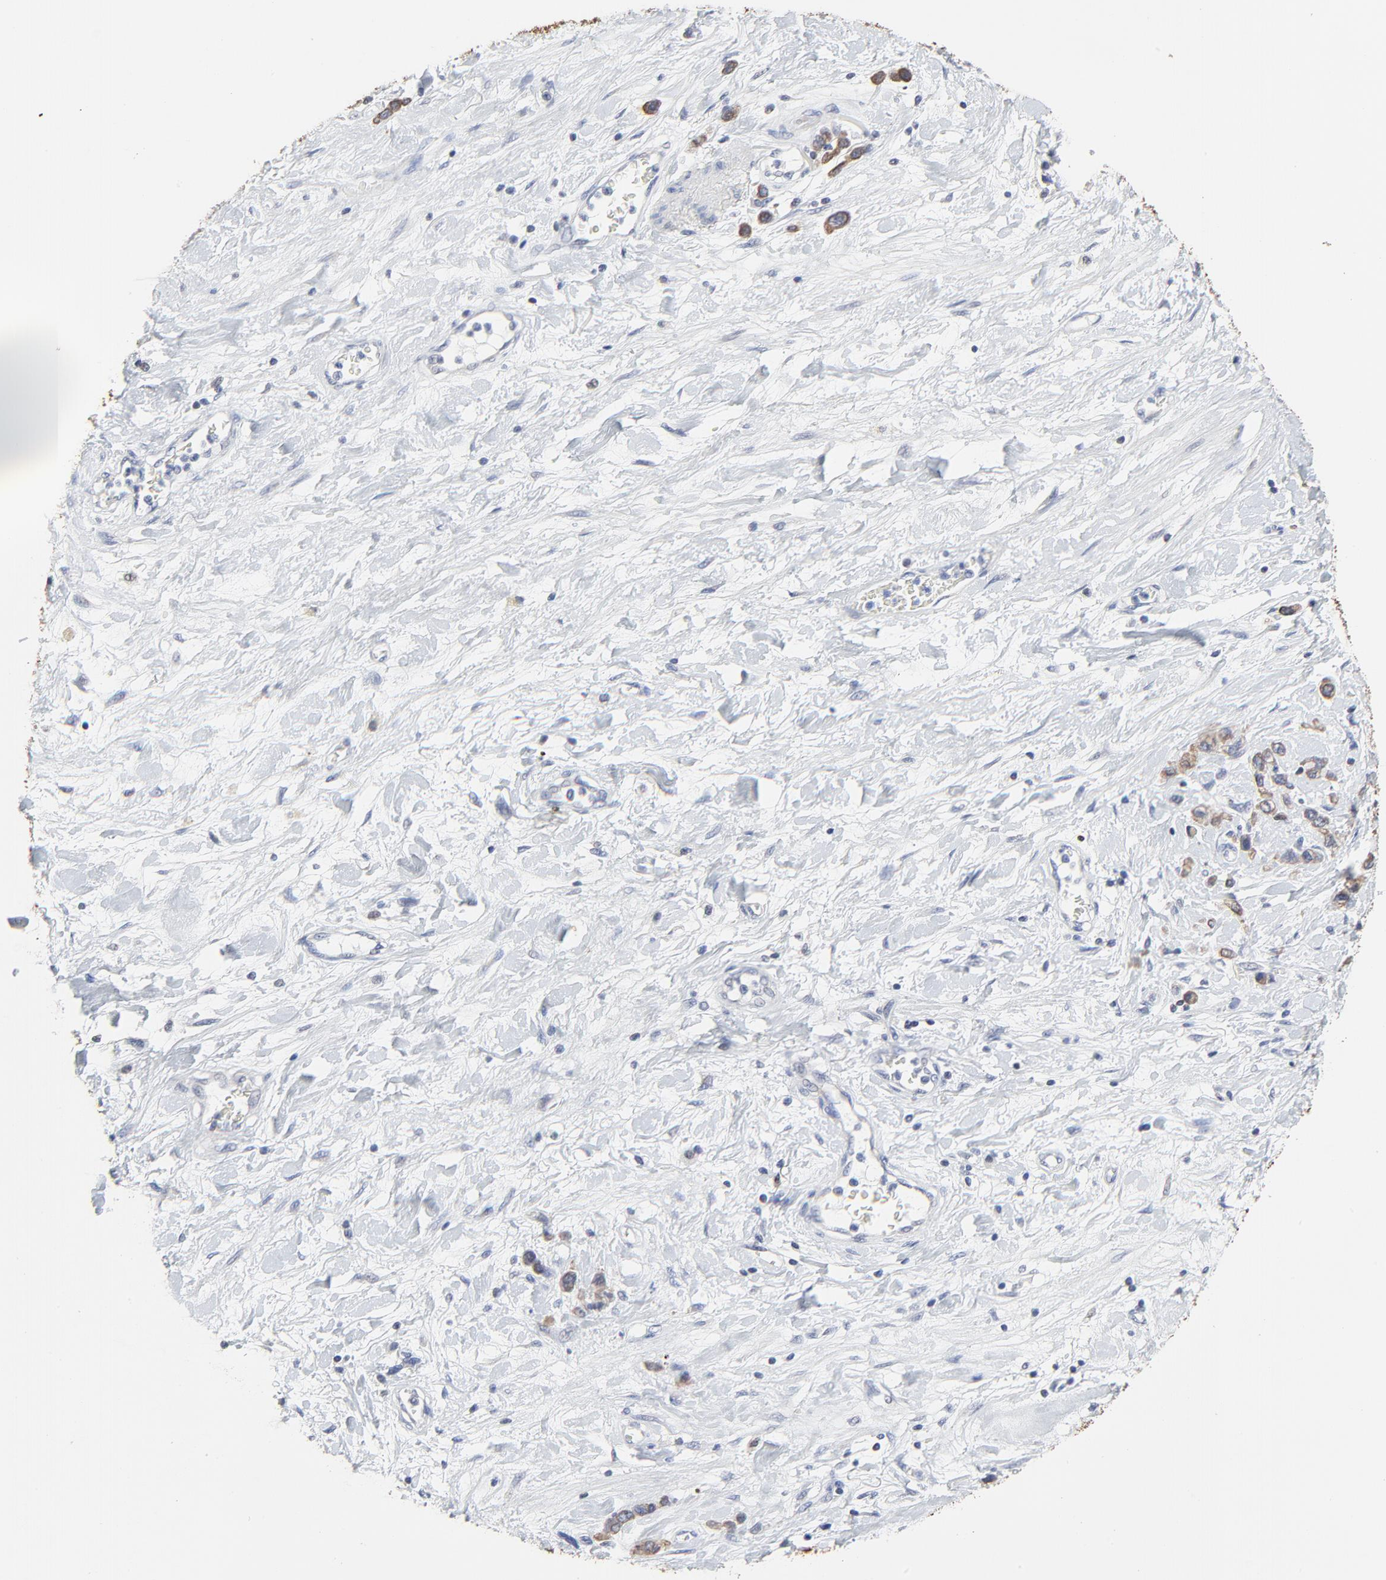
{"staining": {"intensity": "weak", "quantity": ">75%", "location": "cytoplasmic/membranous"}, "tissue": "stomach cancer", "cell_type": "Tumor cells", "image_type": "cancer", "snomed": [{"axis": "morphology", "description": "Normal tissue, NOS"}, {"axis": "morphology", "description": "Adenocarcinoma, NOS"}, {"axis": "morphology", "description": "Adenocarcinoma, High grade"}, {"axis": "topography", "description": "Stomach, upper"}, {"axis": "topography", "description": "Stomach"}], "caption": "Immunohistochemistry staining of stomach adenocarcinoma, which shows low levels of weak cytoplasmic/membranous expression in approximately >75% of tumor cells indicating weak cytoplasmic/membranous protein staining. The staining was performed using DAB (3,3'-diaminobenzidine) (brown) for protein detection and nuclei were counterstained in hematoxylin (blue).", "gene": "LNX1", "patient": {"sex": "female", "age": 65}}